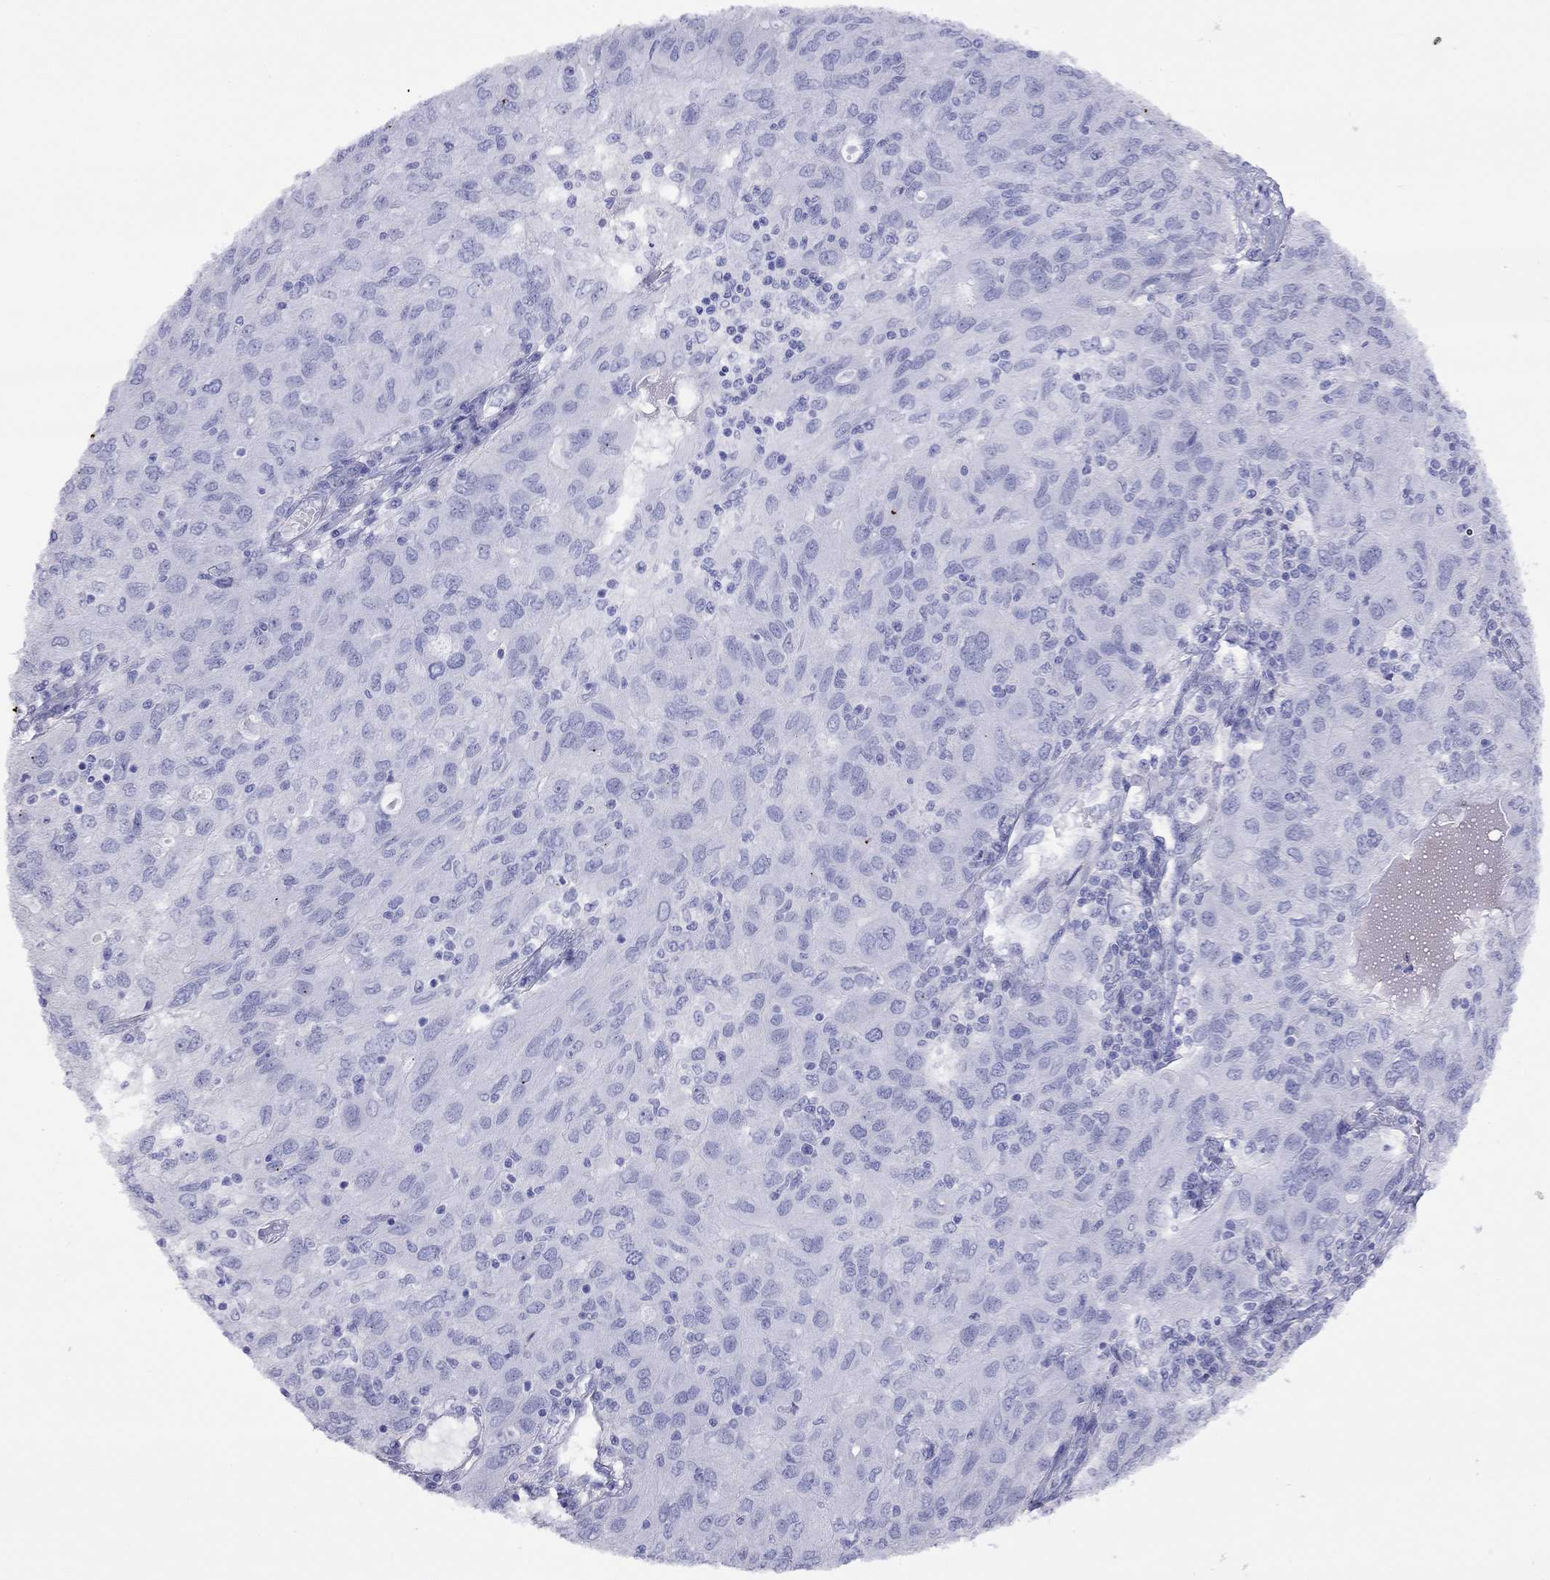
{"staining": {"intensity": "negative", "quantity": "none", "location": "none"}, "tissue": "ovarian cancer", "cell_type": "Tumor cells", "image_type": "cancer", "snomed": [{"axis": "morphology", "description": "Carcinoma, endometroid"}, {"axis": "topography", "description": "Ovary"}], "caption": "IHC histopathology image of neoplastic tissue: human ovarian cancer (endometroid carcinoma) stained with DAB (3,3'-diaminobenzidine) displays no significant protein expression in tumor cells.", "gene": "SLC30A8", "patient": {"sex": "female", "age": 50}}